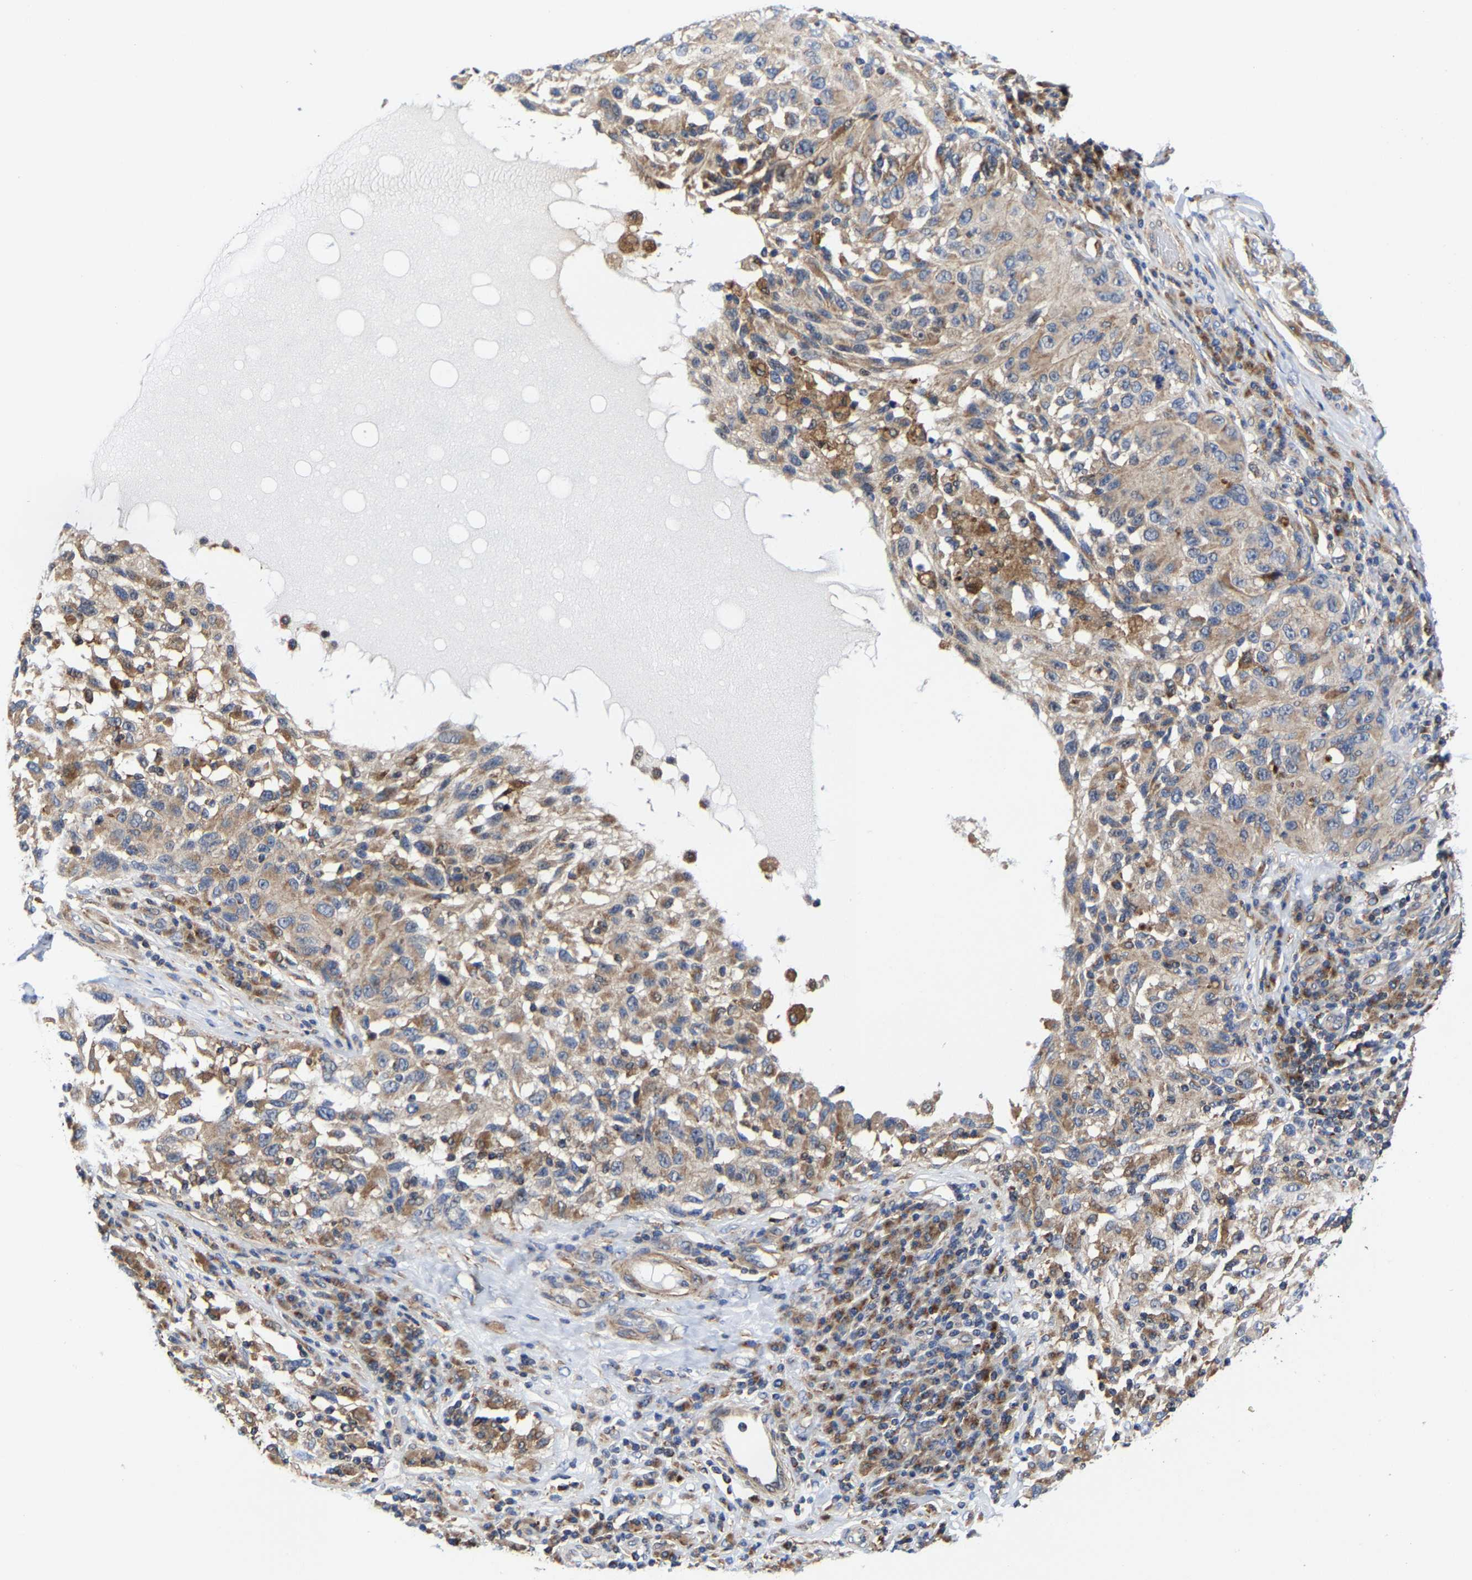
{"staining": {"intensity": "weak", "quantity": ">75%", "location": "cytoplasmic/membranous"}, "tissue": "melanoma", "cell_type": "Tumor cells", "image_type": "cancer", "snomed": [{"axis": "morphology", "description": "Malignant melanoma, NOS"}, {"axis": "topography", "description": "Skin"}], "caption": "This is a histology image of immunohistochemistry staining of malignant melanoma, which shows weak expression in the cytoplasmic/membranous of tumor cells.", "gene": "PFKFB3", "patient": {"sex": "female", "age": 73}}